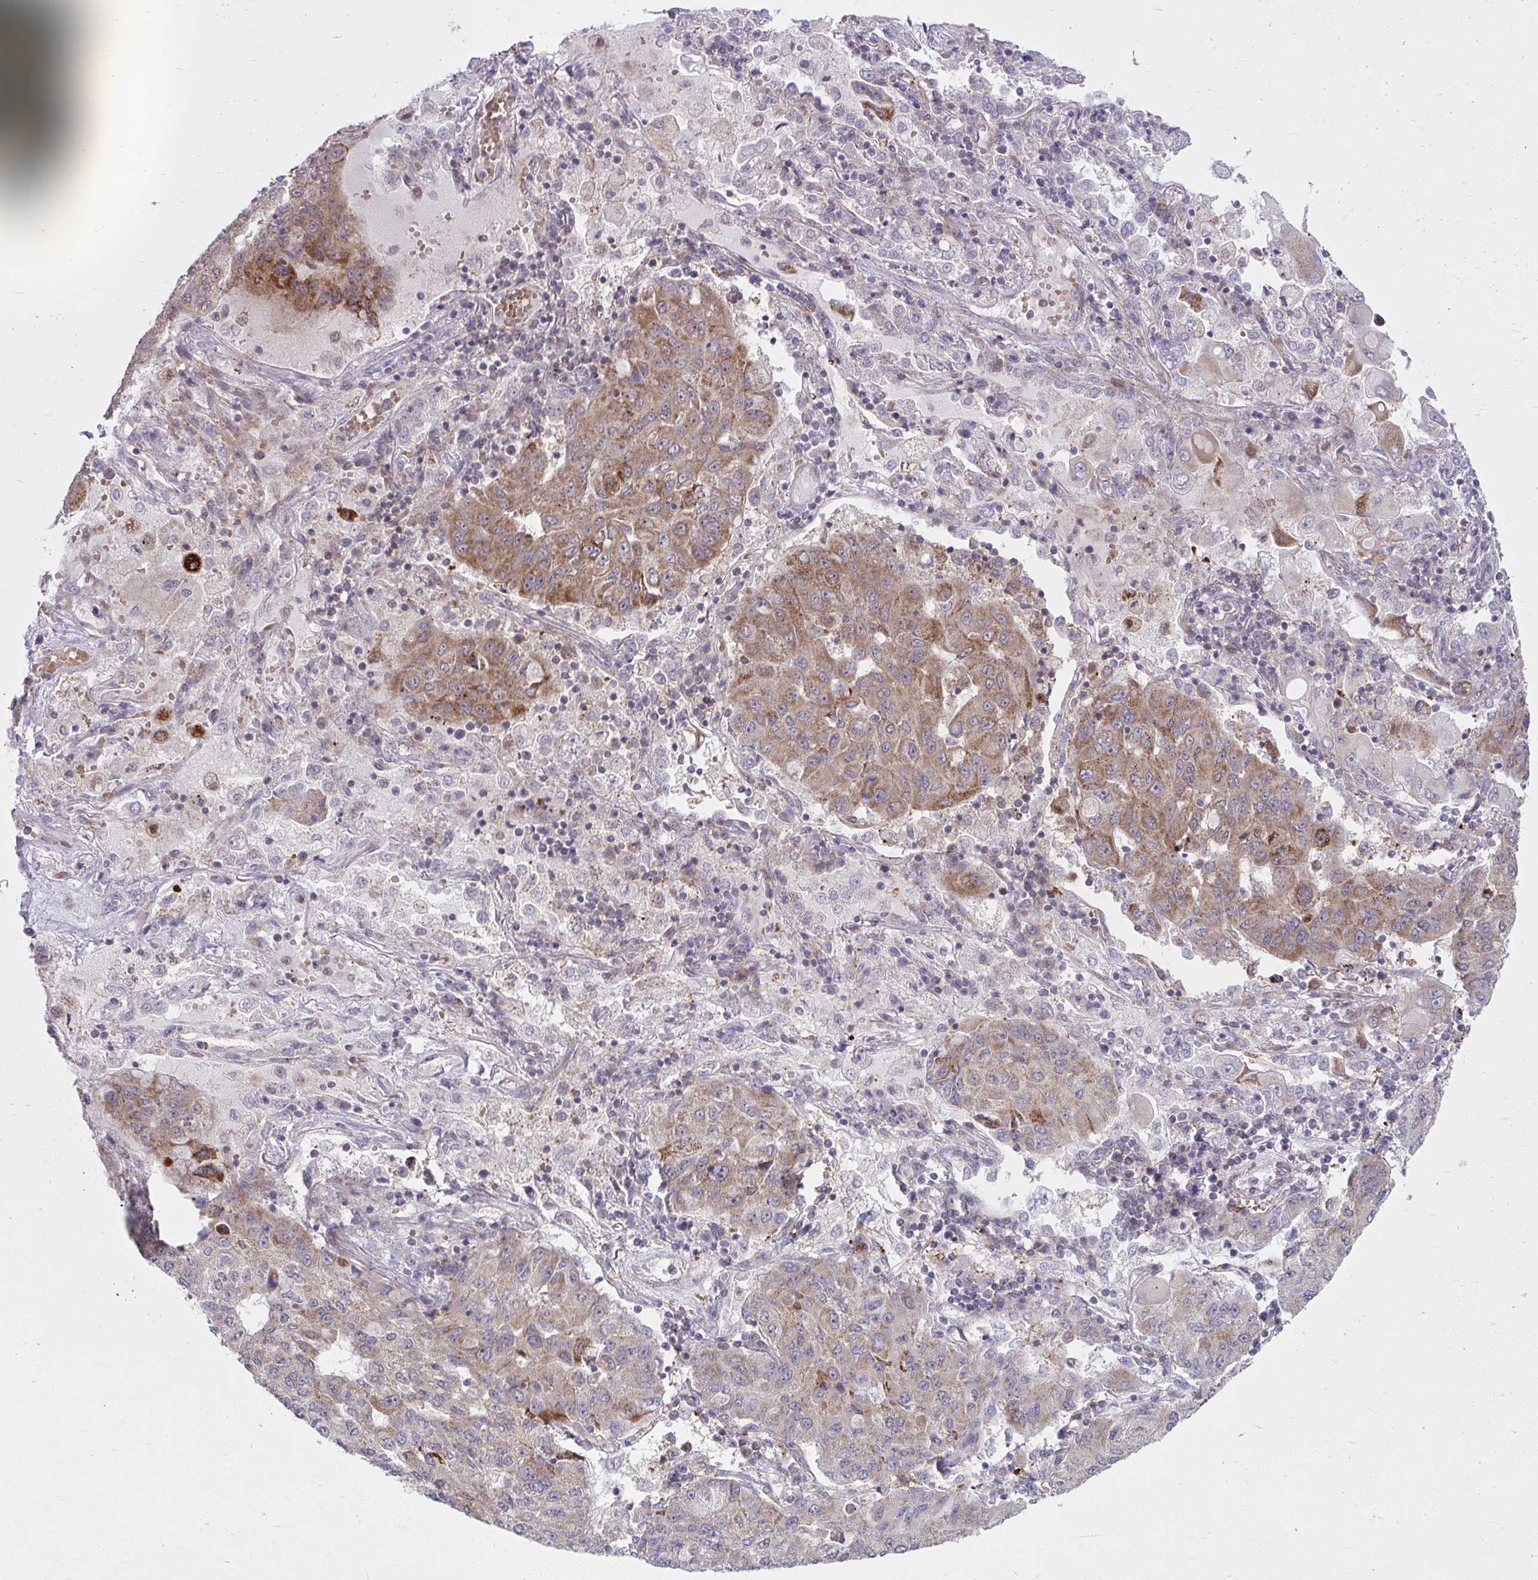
{"staining": {"intensity": "moderate", "quantity": "25%-75%", "location": "cytoplasmic/membranous"}, "tissue": "lung cancer", "cell_type": "Tumor cells", "image_type": "cancer", "snomed": [{"axis": "morphology", "description": "Squamous cell carcinoma, NOS"}, {"axis": "topography", "description": "Lung"}], "caption": "Immunohistochemistry histopathology image of lung squamous cell carcinoma stained for a protein (brown), which reveals medium levels of moderate cytoplasmic/membranous positivity in approximately 25%-75% of tumor cells.", "gene": "C16orf54", "patient": {"sex": "male", "age": 74}}